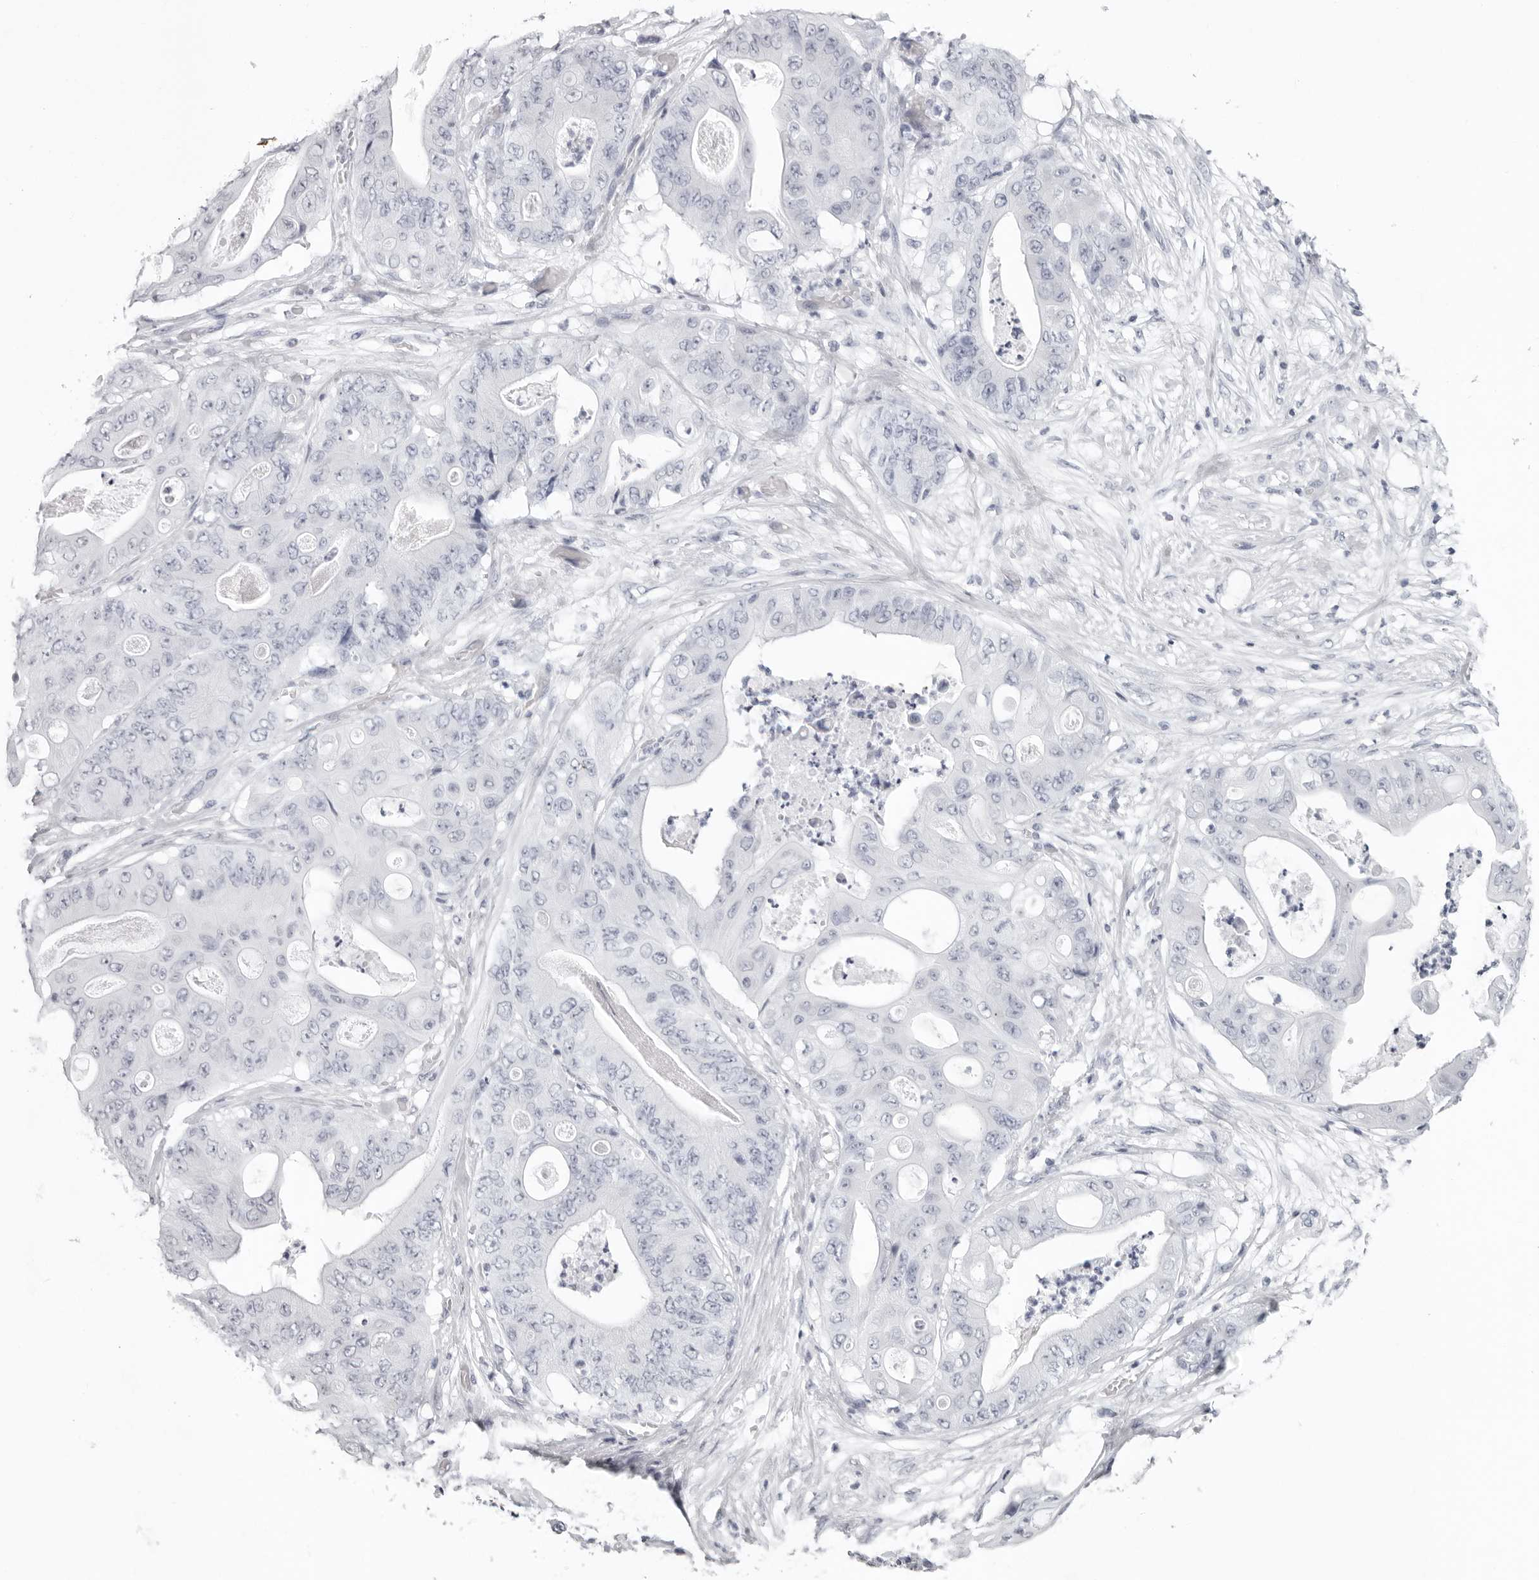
{"staining": {"intensity": "negative", "quantity": "none", "location": "none"}, "tissue": "stomach cancer", "cell_type": "Tumor cells", "image_type": "cancer", "snomed": [{"axis": "morphology", "description": "Adenocarcinoma, NOS"}, {"axis": "topography", "description": "Stomach"}], "caption": "This is an immunohistochemistry (IHC) photomicrograph of human adenocarcinoma (stomach). There is no expression in tumor cells.", "gene": "KLK9", "patient": {"sex": "female", "age": 73}}